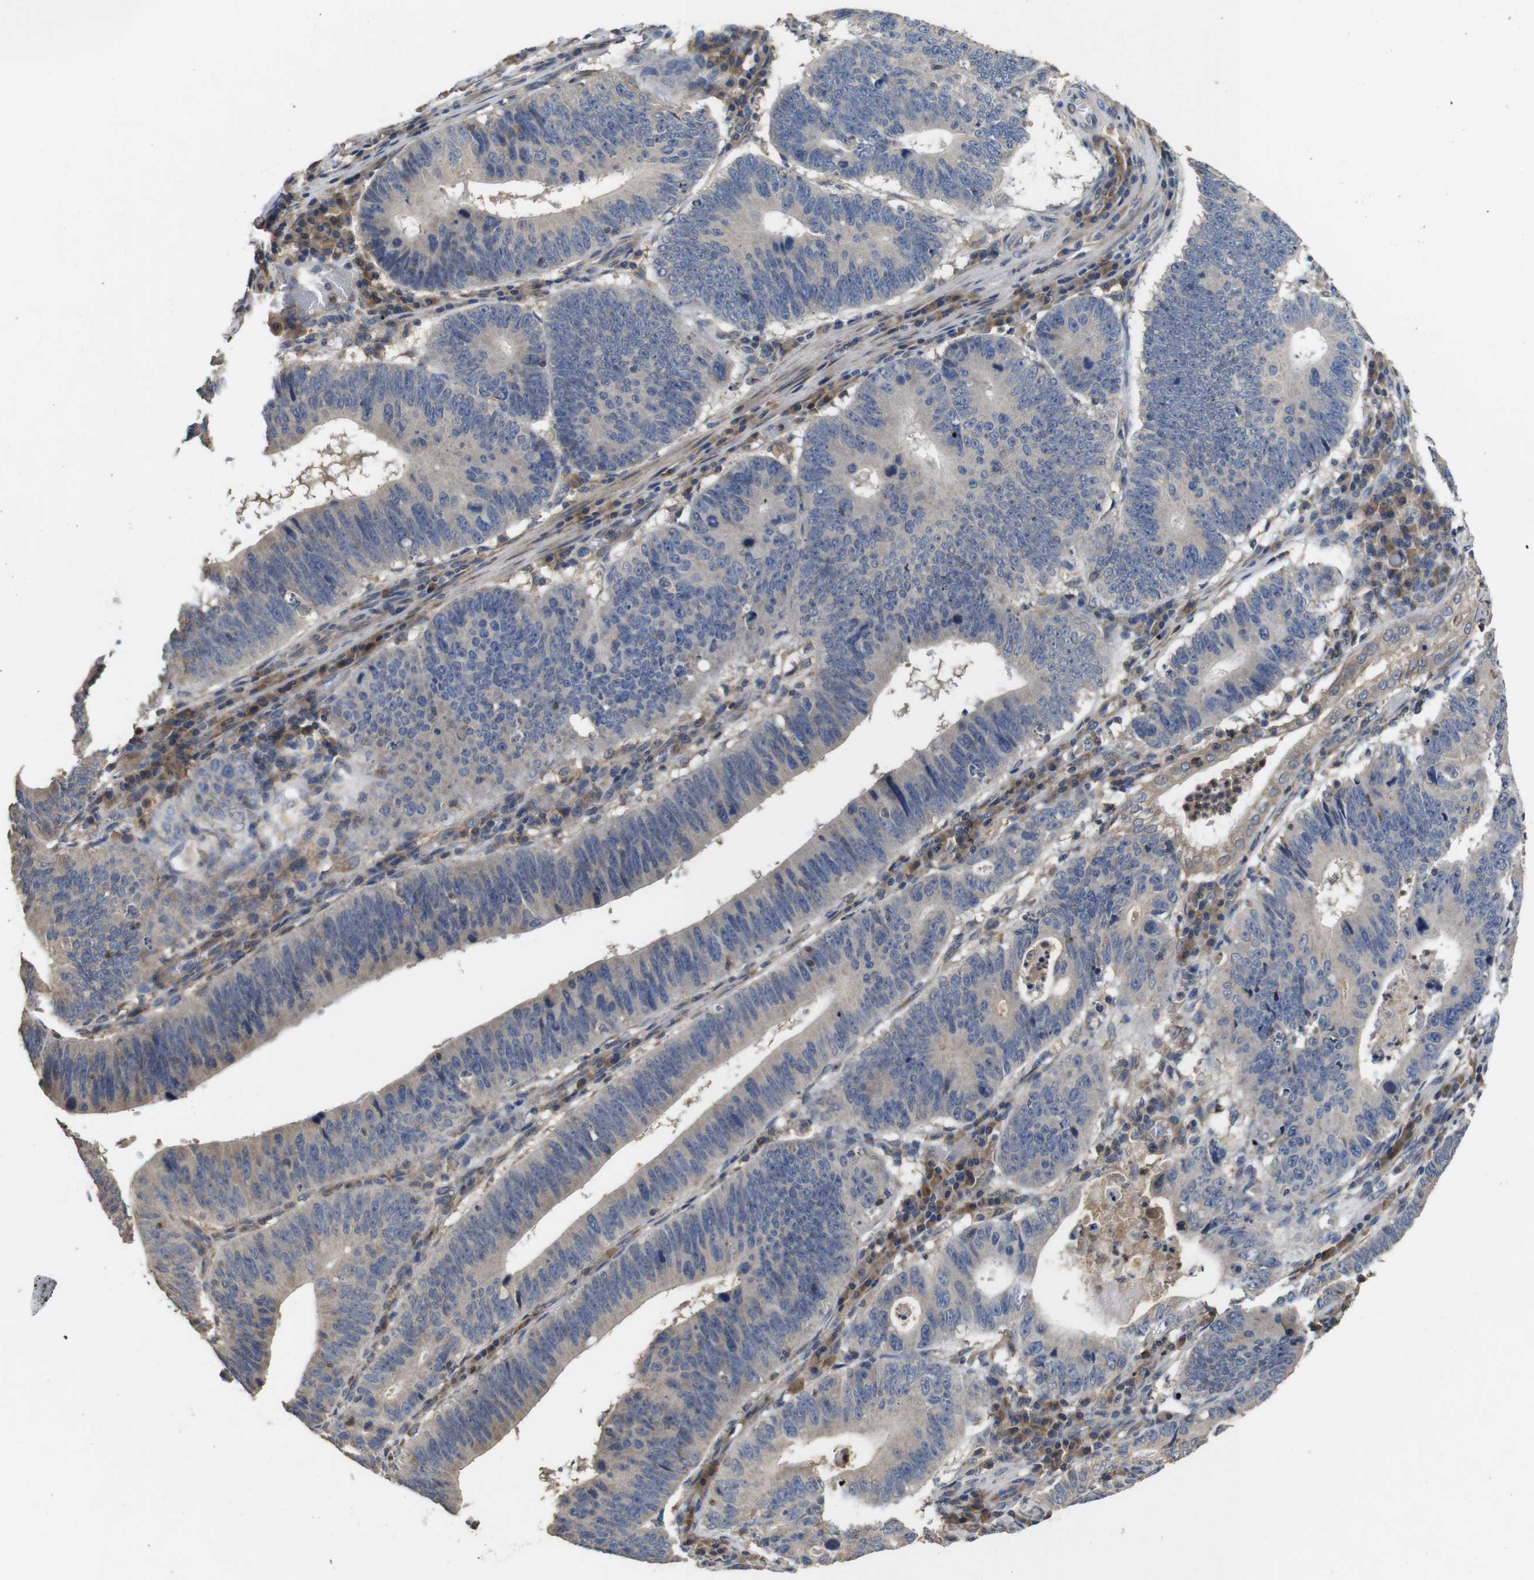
{"staining": {"intensity": "moderate", "quantity": "<25%", "location": "cytoplasmic/membranous"}, "tissue": "stomach cancer", "cell_type": "Tumor cells", "image_type": "cancer", "snomed": [{"axis": "morphology", "description": "Adenocarcinoma, NOS"}, {"axis": "topography", "description": "Stomach"}], "caption": "Immunohistochemical staining of human stomach adenocarcinoma exhibits moderate cytoplasmic/membranous protein expression in approximately <25% of tumor cells. Nuclei are stained in blue.", "gene": "ARHGAP24", "patient": {"sex": "male", "age": 59}}